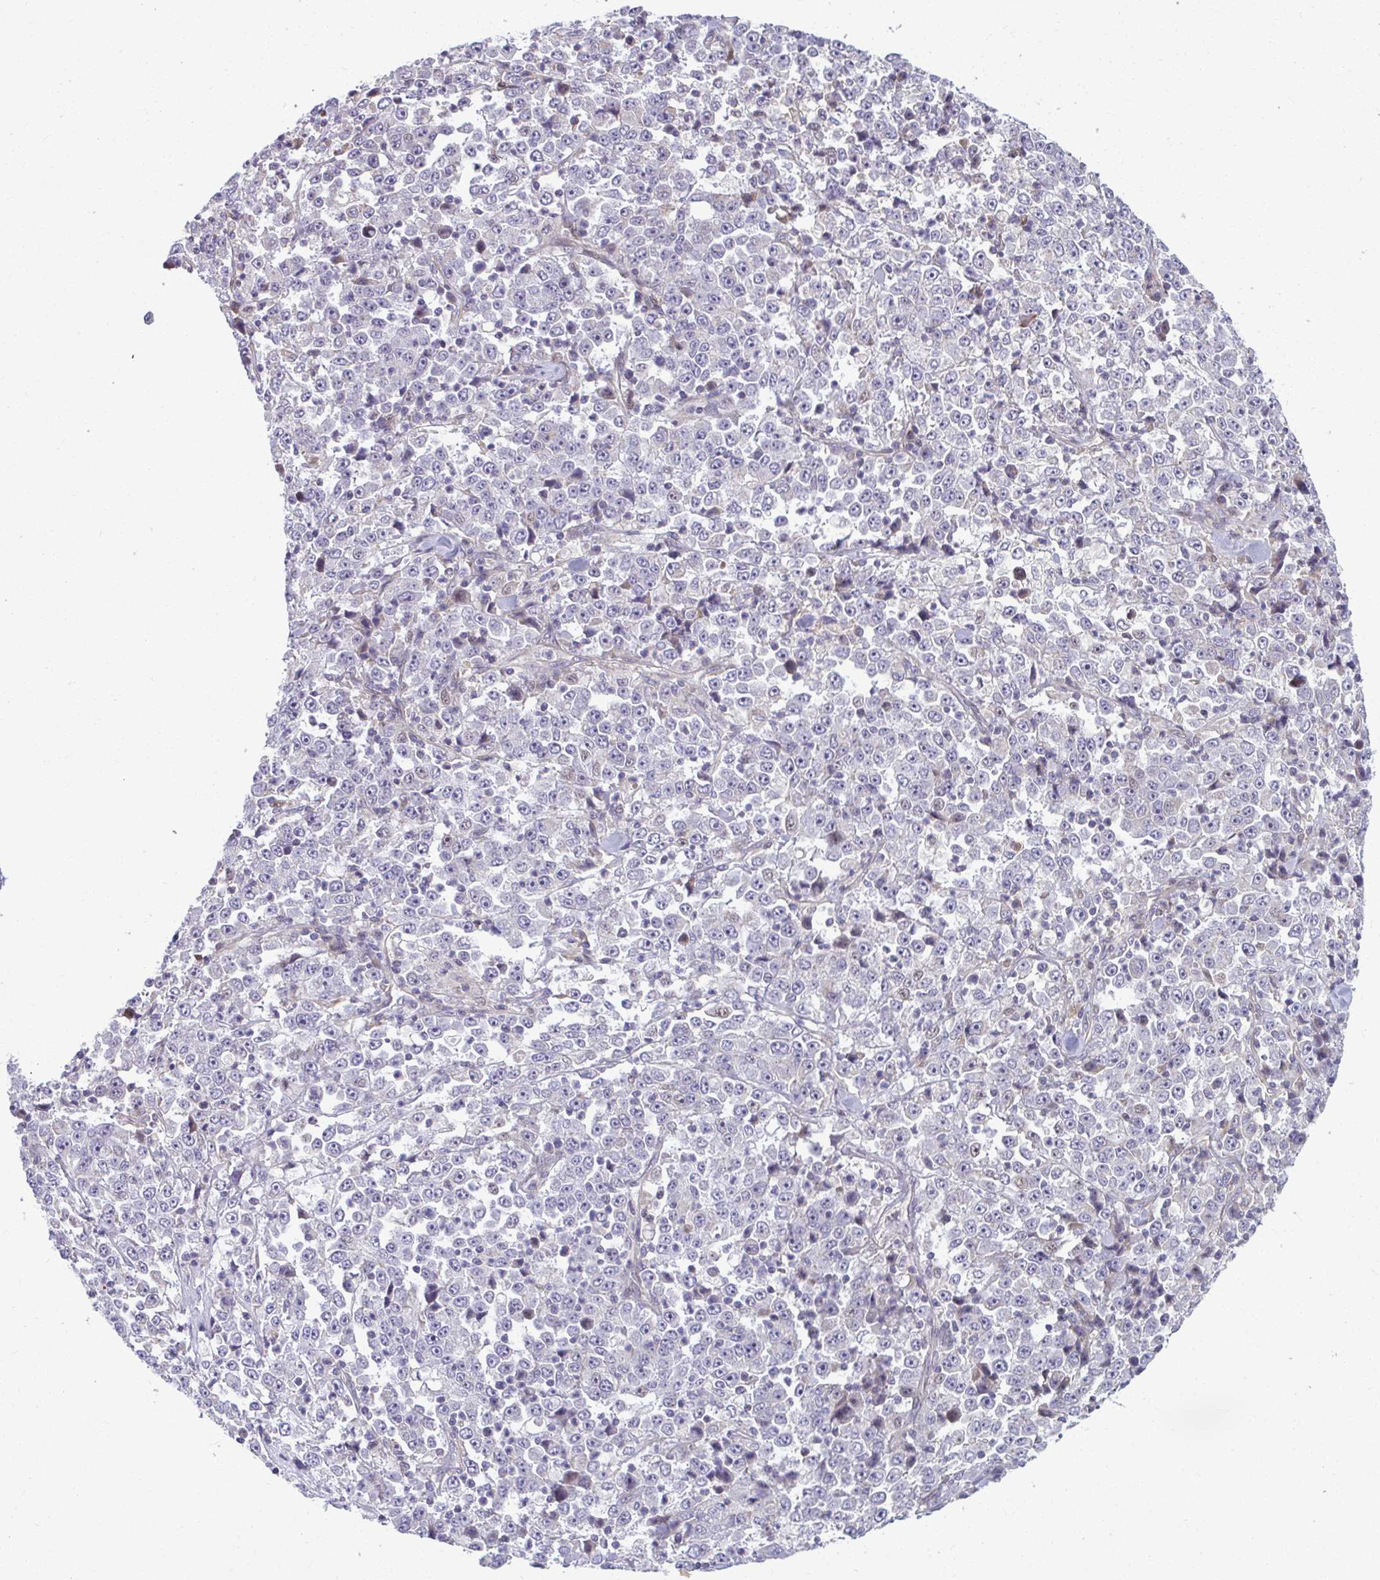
{"staining": {"intensity": "negative", "quantity": "none", "location": "none"}, "tissue": "stomach cancer", "cell_type": "Tumor cells", "image_type": "cancer", "snomed": [{"axis": "morphology", "description": "Normal tissue, NOS"}, {"axis": "morphology", "description": "Adenocarcinoma, NOS"}, {"axis": "topography", "description": "Stomach, upper"}, {"axis": "topography", "description": "Stomach"}], "caption": "This is a image of IHC staining of adenocarcinoma (stomach), which shows no positivity in tumor cells.", "gene": "MAF1", "patient": {"sex": "male", "age": 59}}